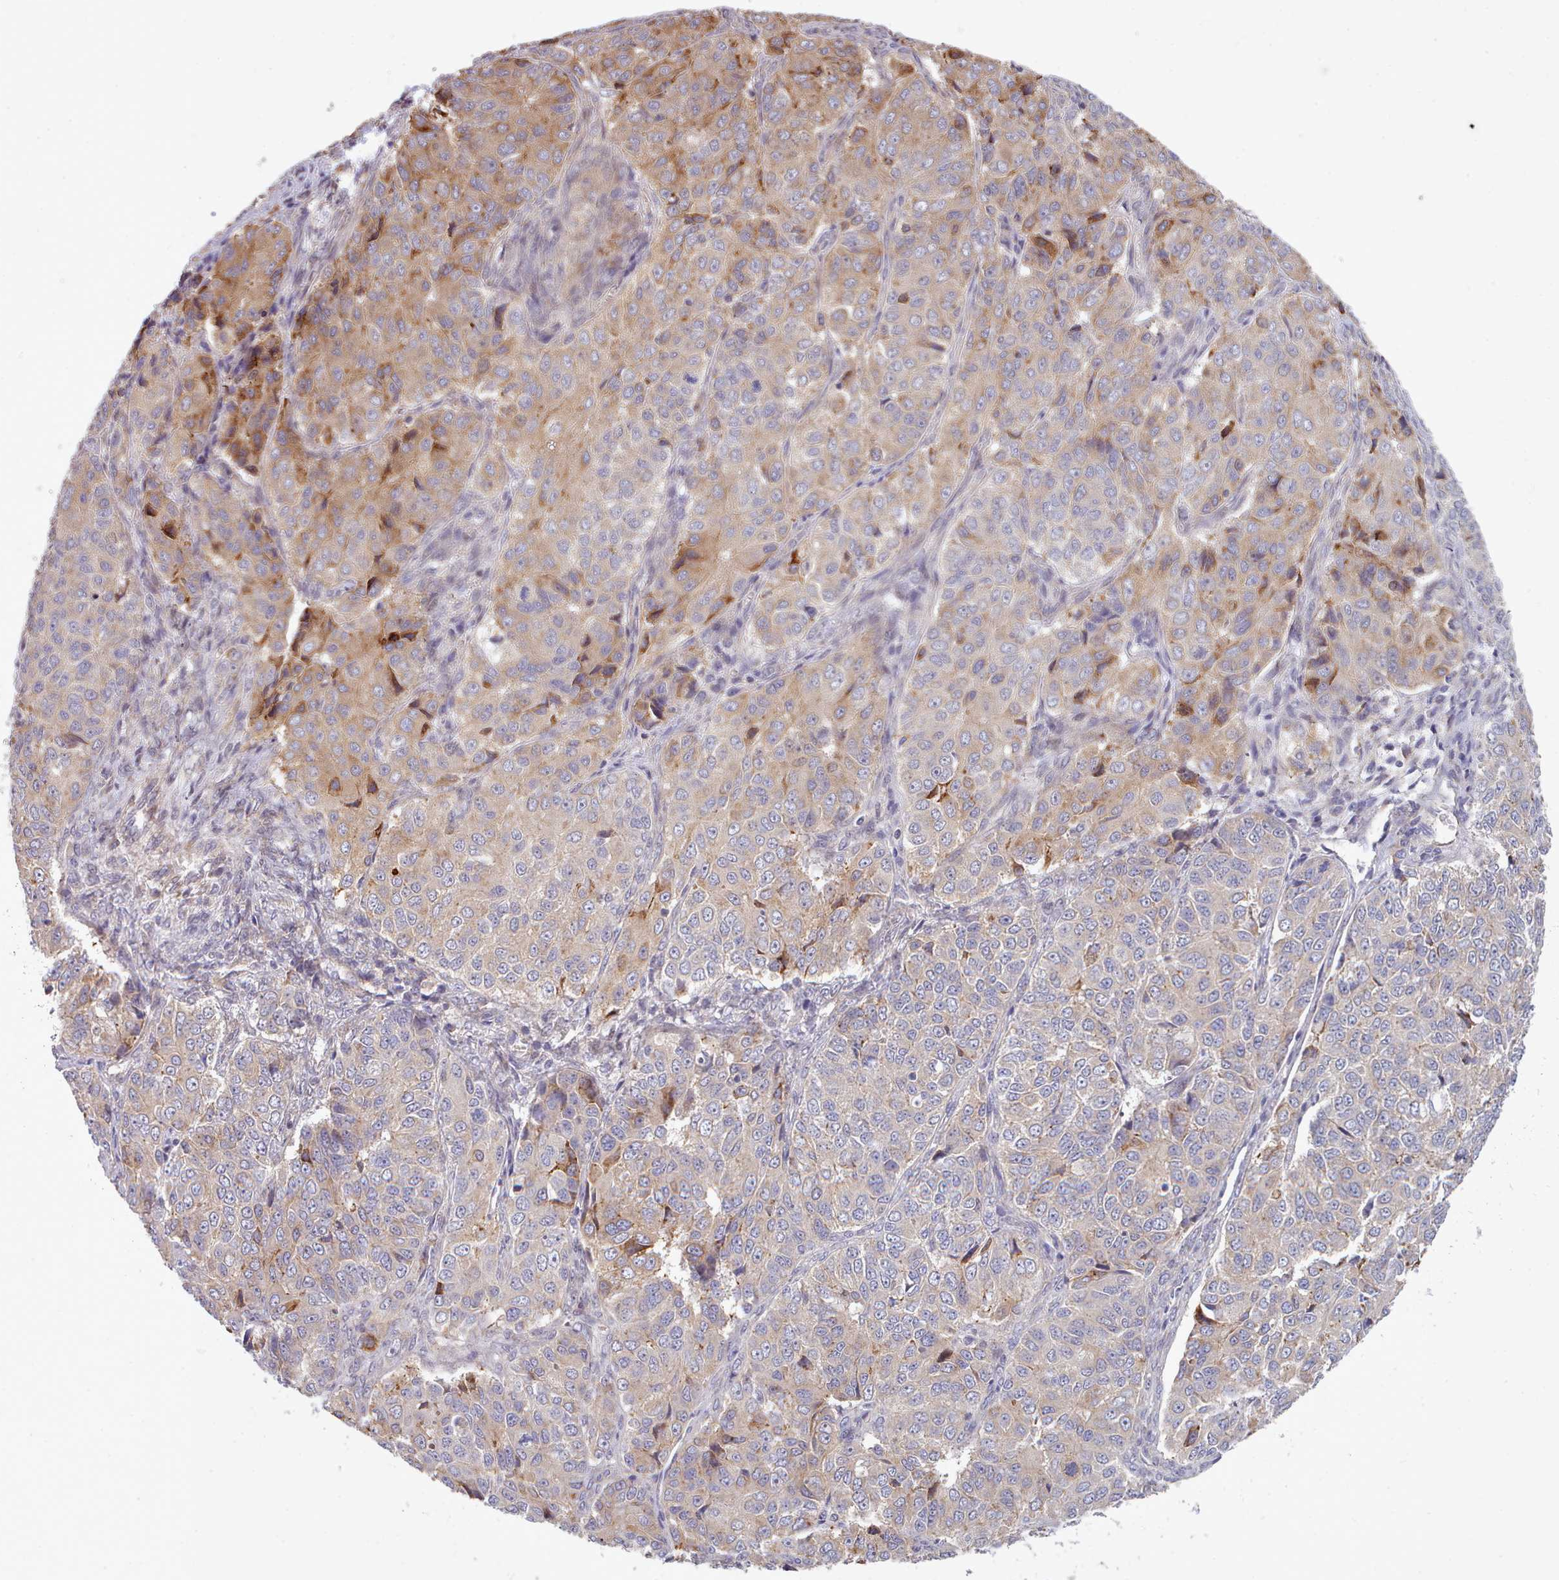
{"staining": {"intensity": "moderate", "quantity": "<25%", "location": "cytoplasmic/membranous"}, "tissue": "ovarian cancer", "cell_type": "Tumor cells", "image_type": "cancer", "snomed": [{"axis": "morphology", "description": "Carcinoma, endometroid"}, {"axis": "topography", "description": "Ovary"}], "caption": "Ovarian cancer tissue shows moderate cytoplasmic/membranous expression in about <25% of tumor cells, visualized by immunohistochemistry.", "gene": "TRIM26", "patient": {"sex": "female", "age": 51}}